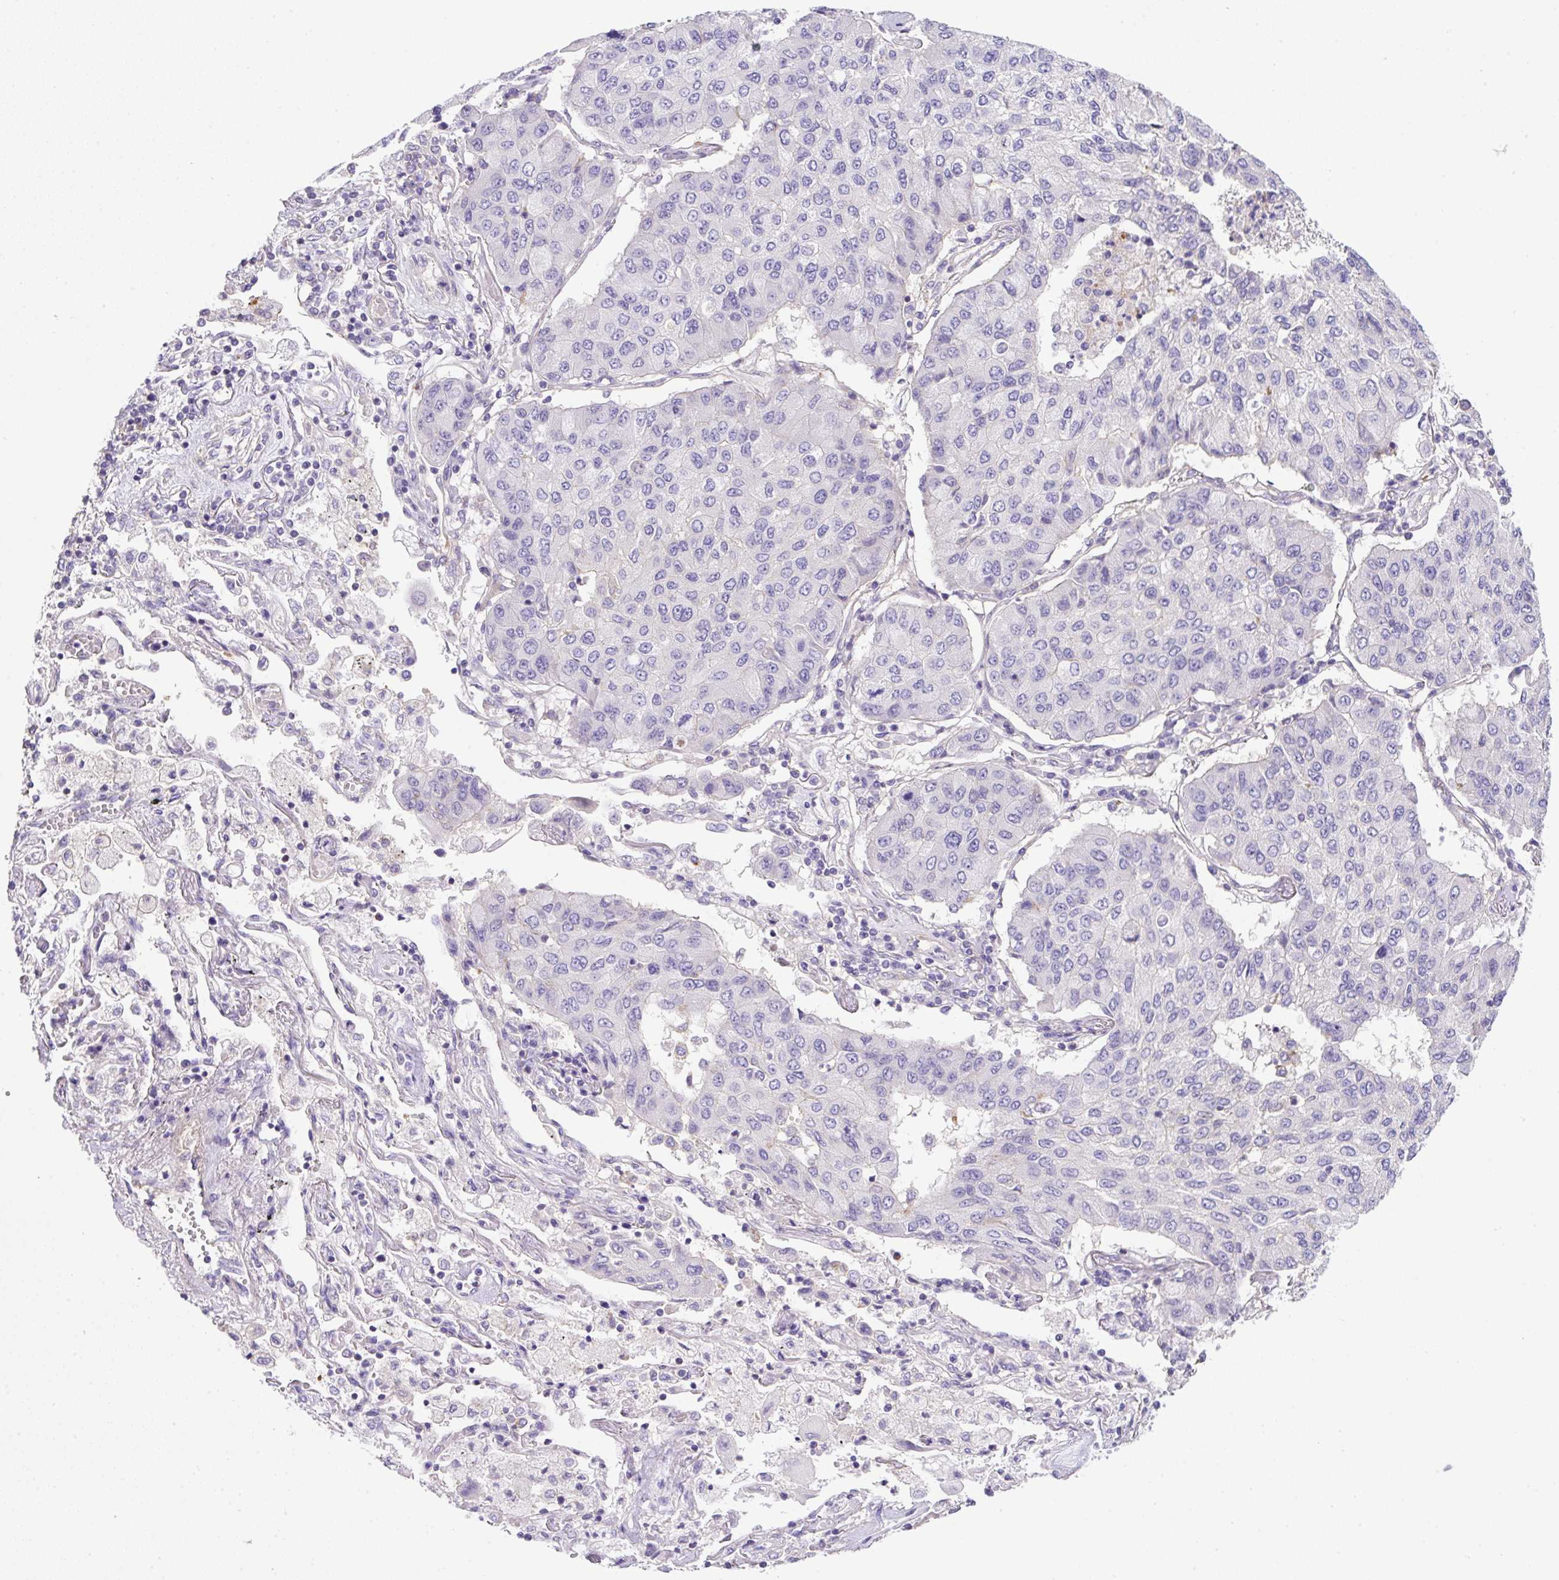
{"staining": {"intensity": "negative", "quantity": "none", "location": "none"}, "tissue": "lung cancer", "cell_type": "Tumor cells", "image_type": "cancer", "snomed": [{"axis": "morphology", "description": "Squamous cell carcinoma, NOS"}, {"axis": "topography", "description": "Lung"}], "caption": "IHC image of neoplastic tissue: human squamous cell carcinoma (lung) stained with DAB (3,3'-diaminobenzidine) demonstrates no significant protein staining in tumor cells.", "gene": "NPTN", "patient": {"sex": "male", "age": 74}}